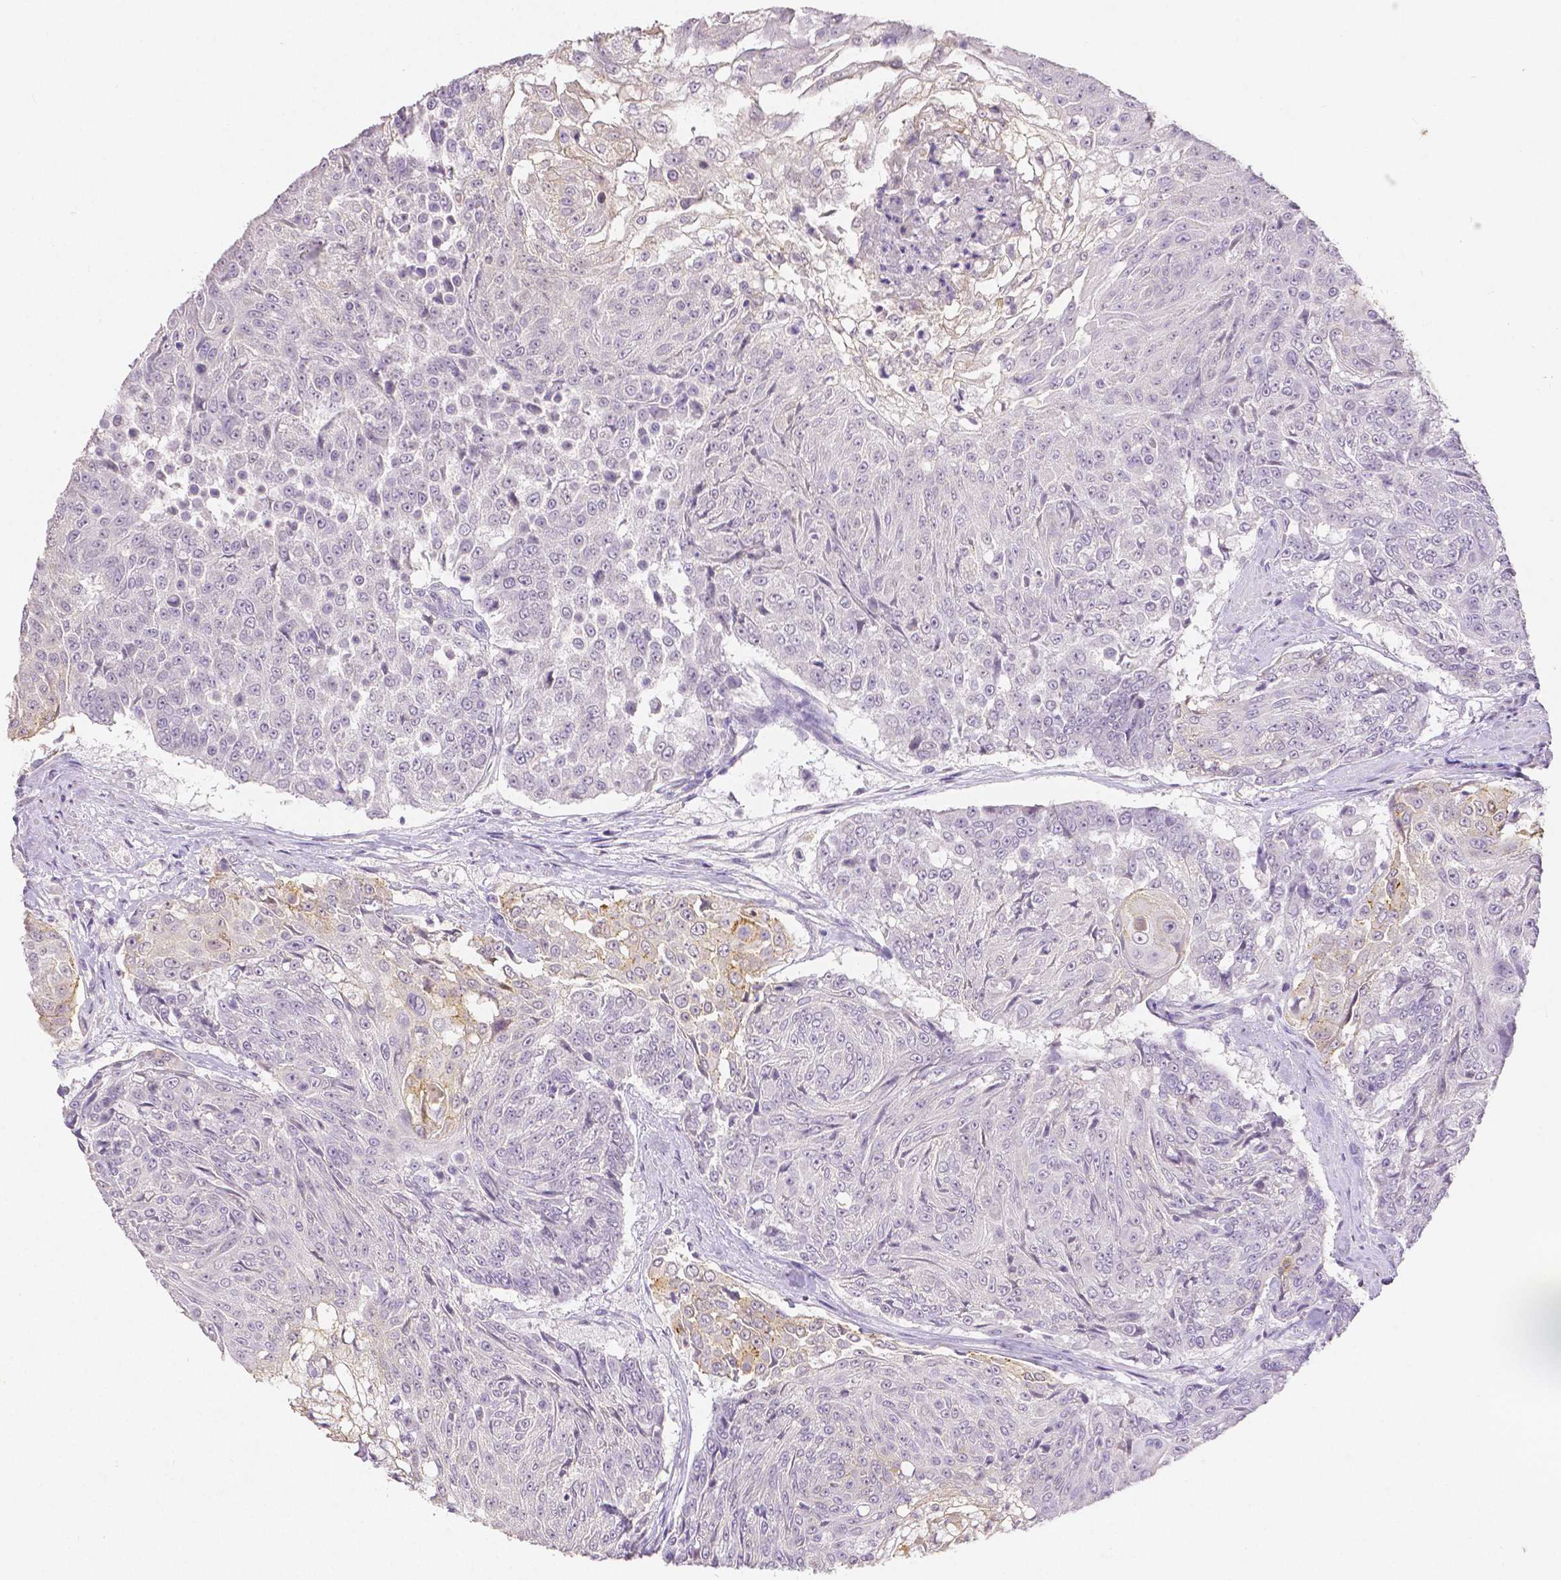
{"staining": {"intensity": "weak", "quantity": "25%-75%", "location": "cytoplasmic/membranous"}, "tissue": "urothelial cancer", "cell_type": "Tumor cells", "image_type": "cancer", "snomed": [{"axis": "morphology", "description": "Urothelial carcinoma, High grade"}, {"axis": "topography", "description": "Urinary bladder"}], "caption": "Protein analysis of urothelial carcinoma (high-grade) tissue shows weak cytoplasmic/membranous staining in about 25%-75% of tumor cells.", "gene": "OCLN", "patient": {"sex": "female", "age": 63}}